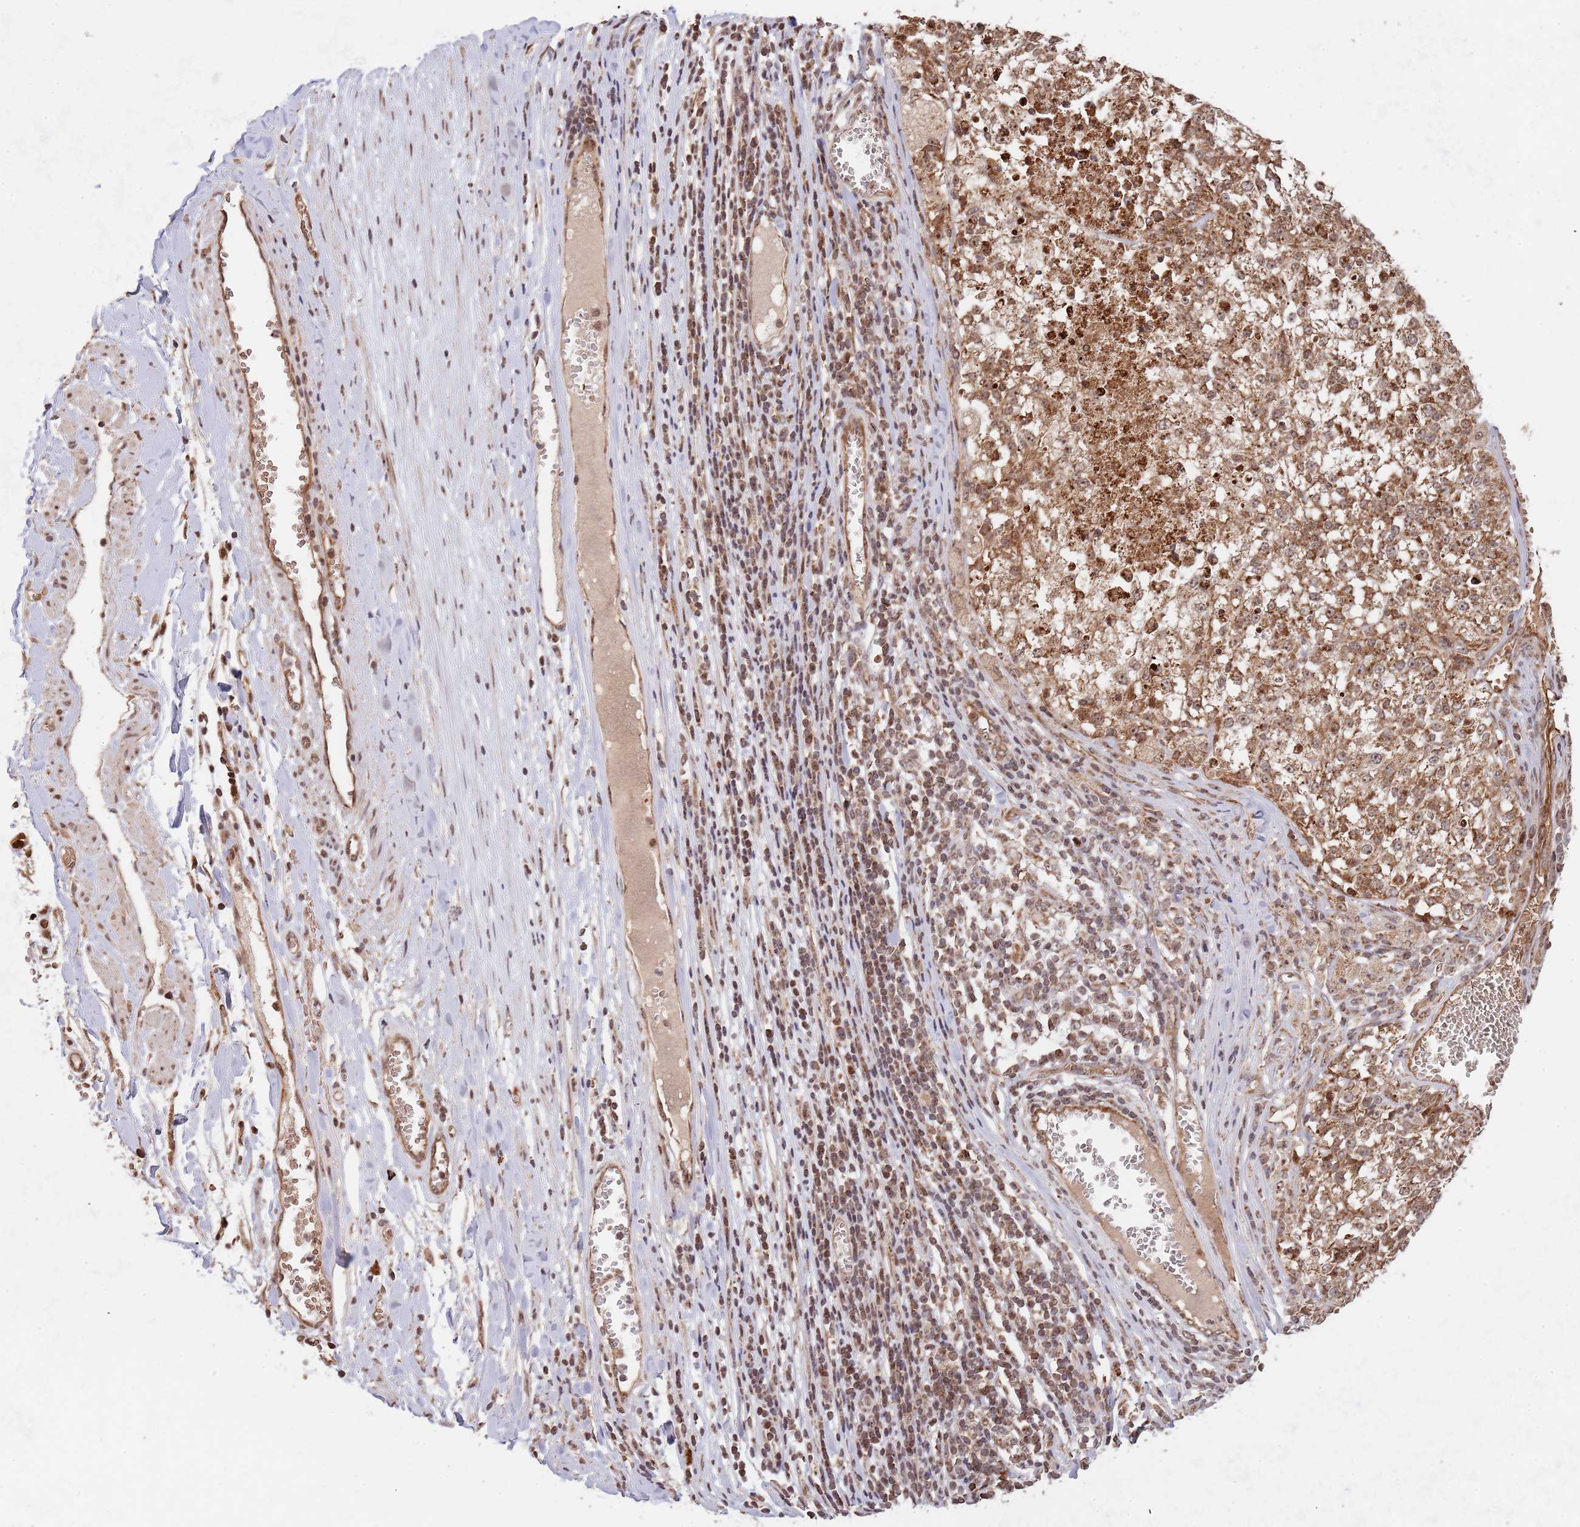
{"staining": {"intensity": "moderate", "quantity": ">75%", "location": "cytoplasmic/membranous,nuclear"}, "tissue": "melanoma", "cell_type": "Tumor cells", "image_type": "cancer", "snomed": [{"axis": "morphology", "description": "Malignant melanoma, NOS"}, {"axis": "topography", "description": "Skin"}], "caption": "Human melanoma stained with a brown dye displays moderate cytoplasmic/membranous and nuclear positive expression in approximately >75% of tumor cells.", "gene": "DCHS1", "patient": {"sex": "female", "age": 64}}